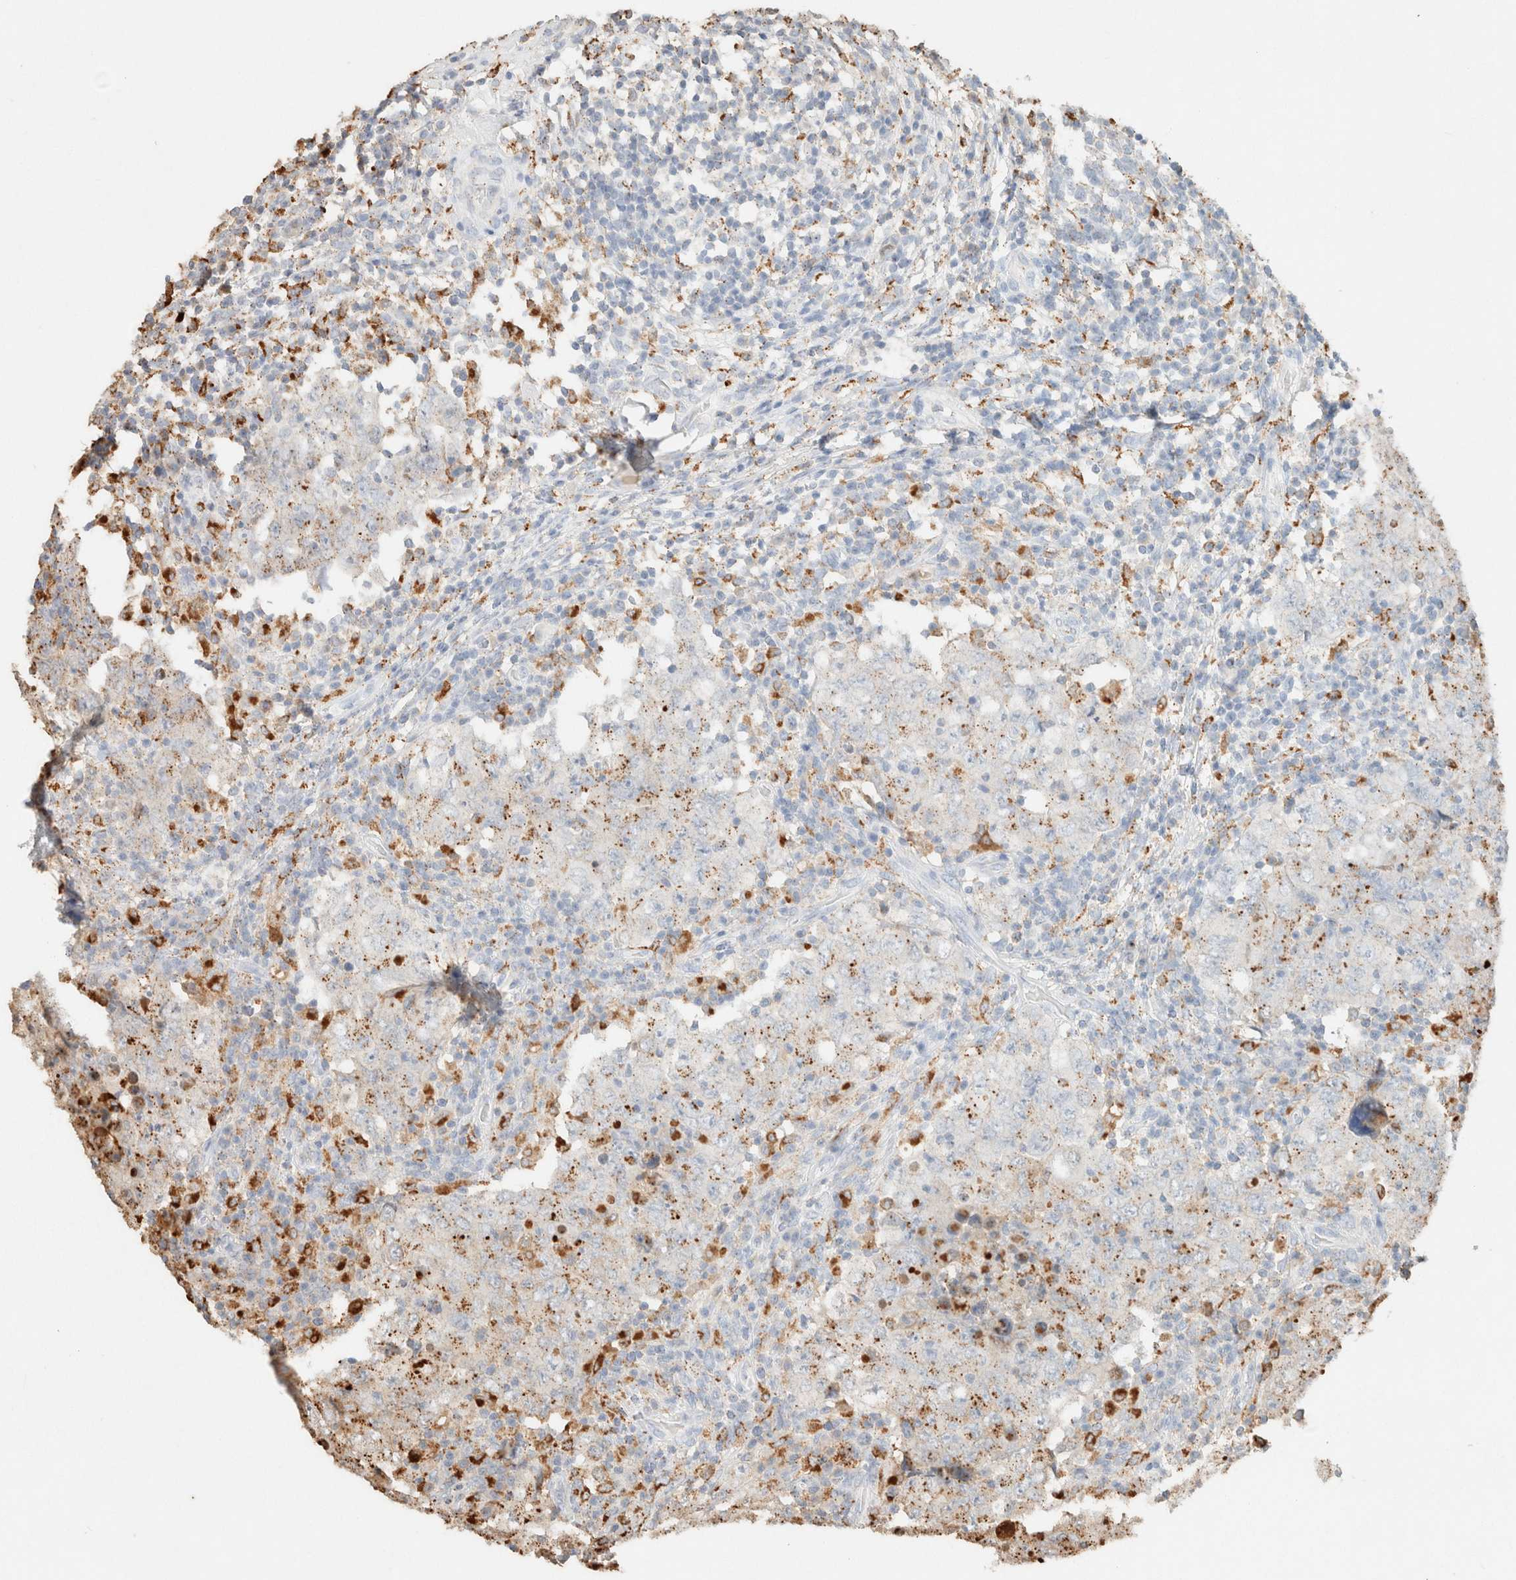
{"staining": {"intensity": "moderate", "quantity": "<25%", "location": "cytoplasmic/membranous"}, "tissue": "testis cancer", "cell_type": "Tumor cells", "image_type": "cancer", "snomed": [{"axis": "morphology", "description": "Carcinoma, Embryonal, NOS"}, {"axis": "topography", "description": "Testis"}], "caption": "Brown immunohistochemical staining in human testis cancer (embryonal carcinoma) reveals moderate cytoplasmic/membranous staining in approximately <25% of tumor cells. (DAB (3,3'-diaminobenzidine) IHC, brown staining for protein, blue staining for nuclei).", "gene": "CTSC", "patient": {"sex": "male", "age": 26}}